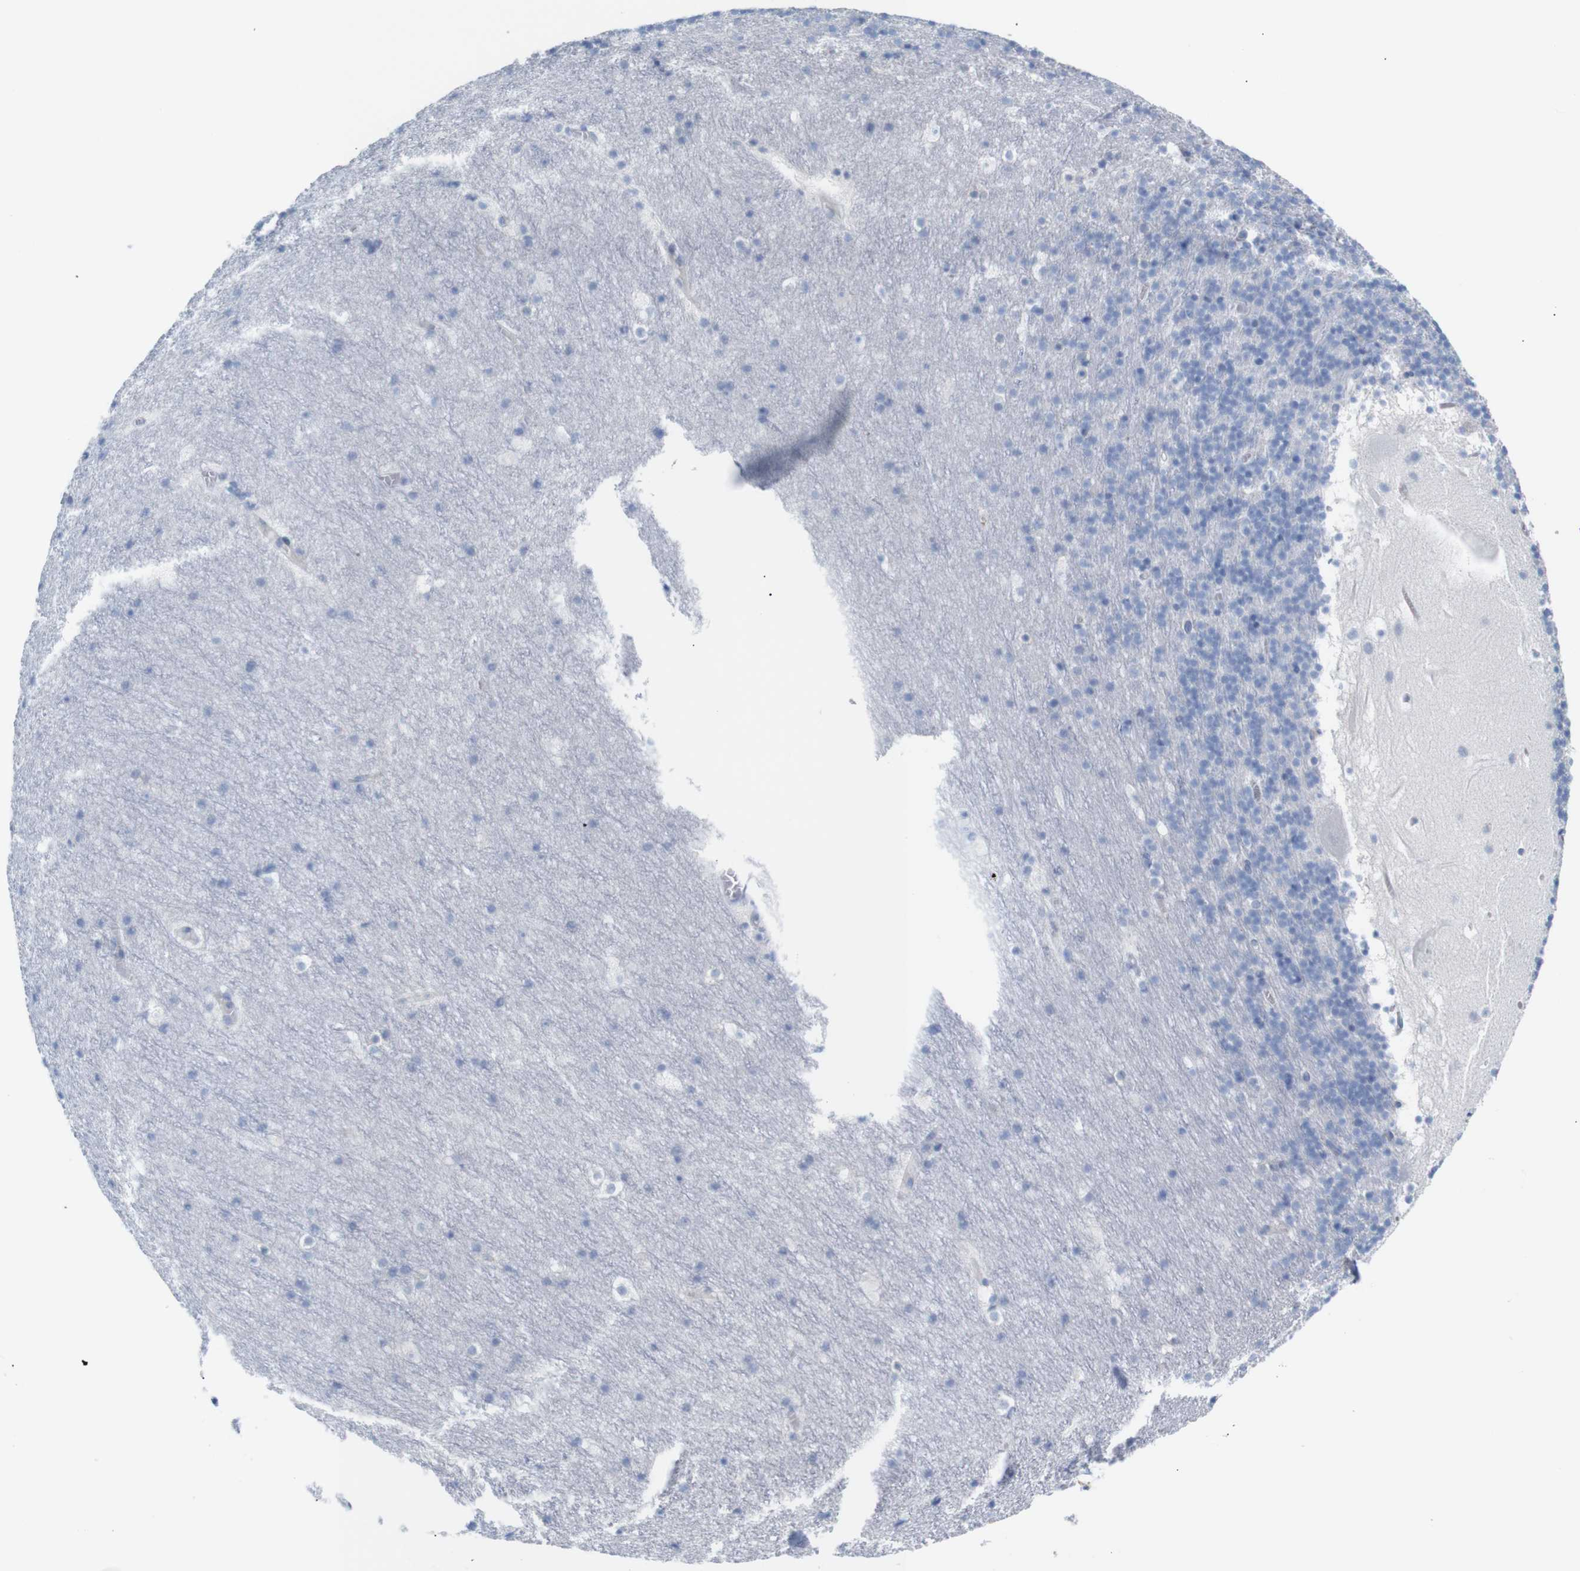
{"staining": {"intensity": "negative", "quantity": "none", "location": "none"}, "tissue": "cerebellum", "cell_type": "Cells in granular layer", "image_type": "normal", "snomed": [{"axis": "morphology", "description": "Normal tissue, NOS"}, {"axis": "topography", "description": "Cerebellum"}], "caption": "A micrograph of human cerebellum is negative for staining in cells in granular layer. Nuclei are stained in blue.", "gene": "ERVMER34", "patient": {"sex": "male", "age": 45}}